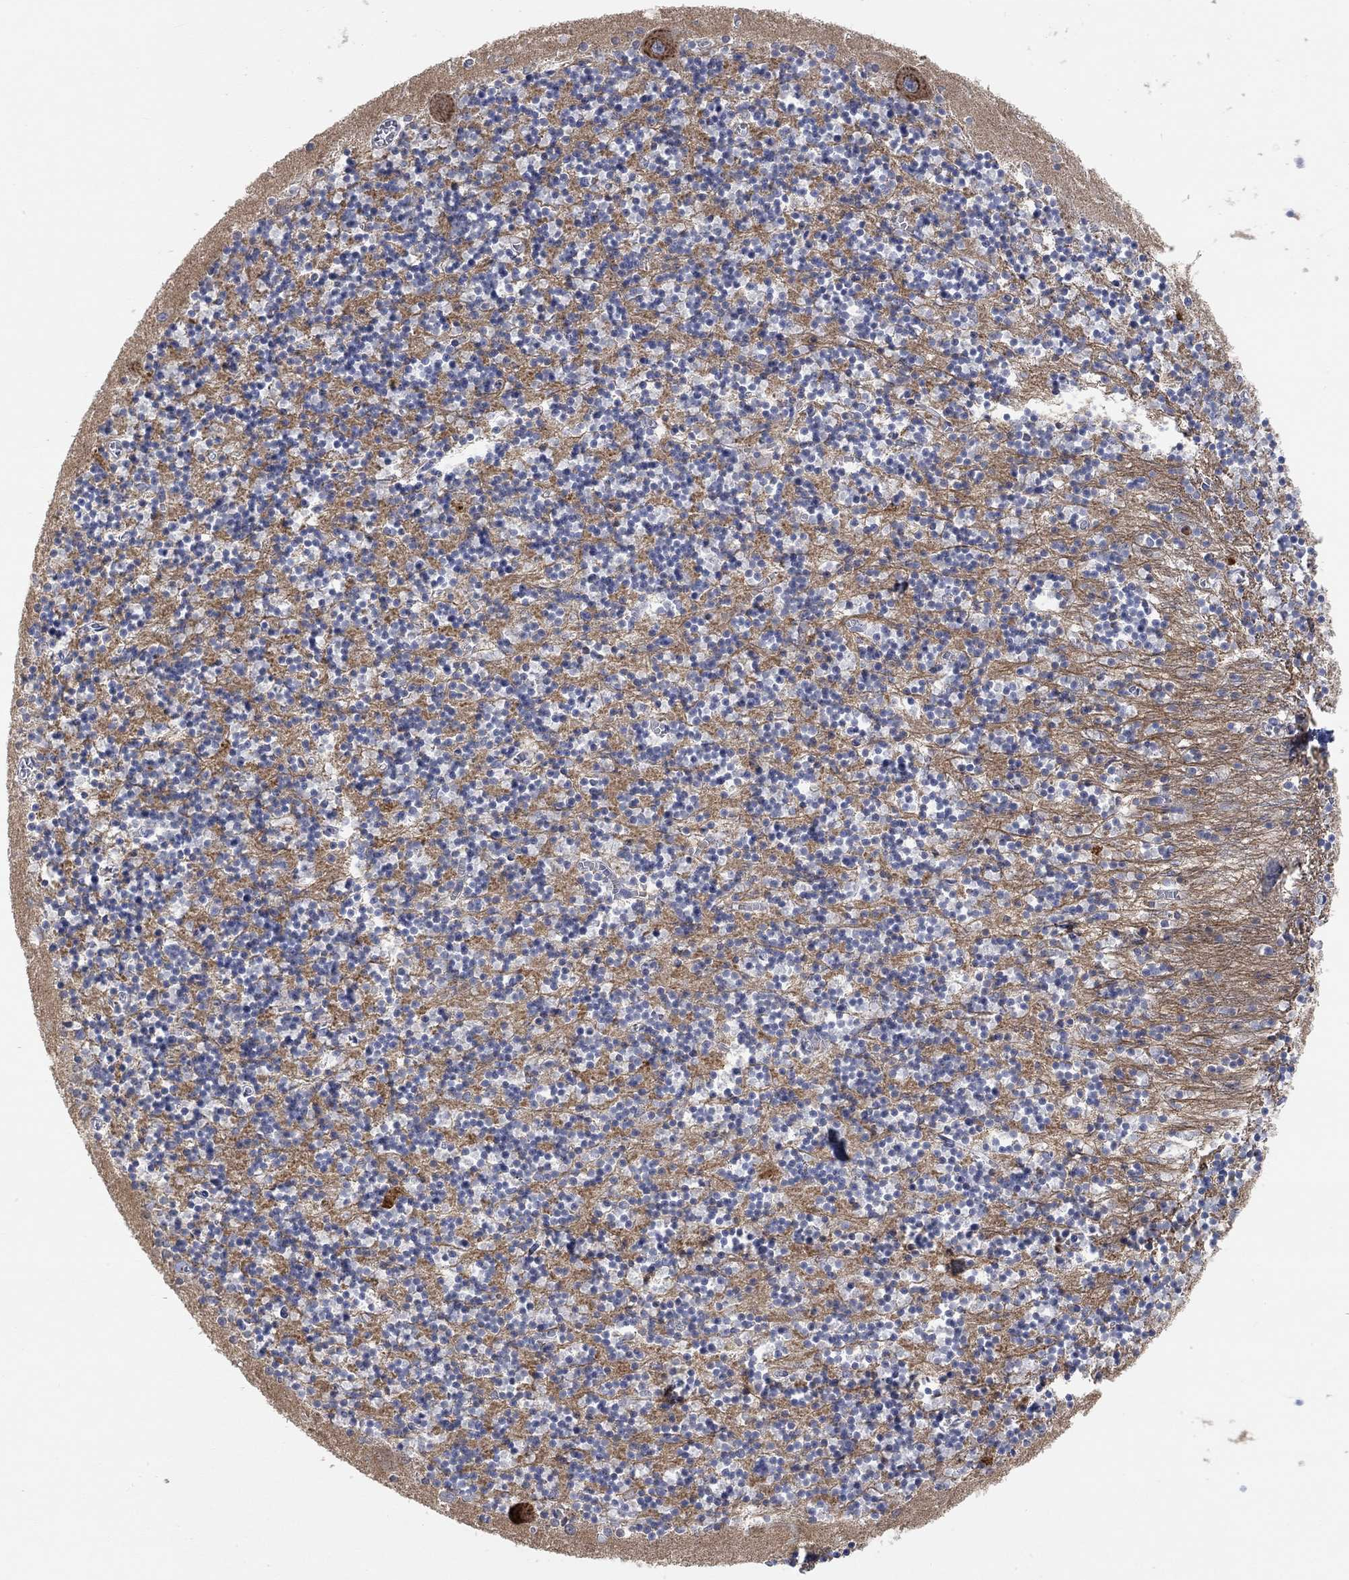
{"staining": {"intensity": "moderate", "quantity": "<25%", "location": "cytoplasmic/membranous"}, "tissue": "cerebellum", "cell_type": "Cells in granular layer", "image_type": "normal", "snomed": [{"axis": "morphology", "description": "Normal tissue, NOS"}, {"axis": "topography", "description": "Cerebellum"}], "caption": "Cerebellum was stained to show a protein in brown. There is low levels of moderate cytoplasmic/membranous staining in about <25% of cells in granular layer. The protein of interest is shown in brown color, while the nuclei are stained blue.", "gene": "SYT16", "patient": {"sex": "female", "age": 64}}